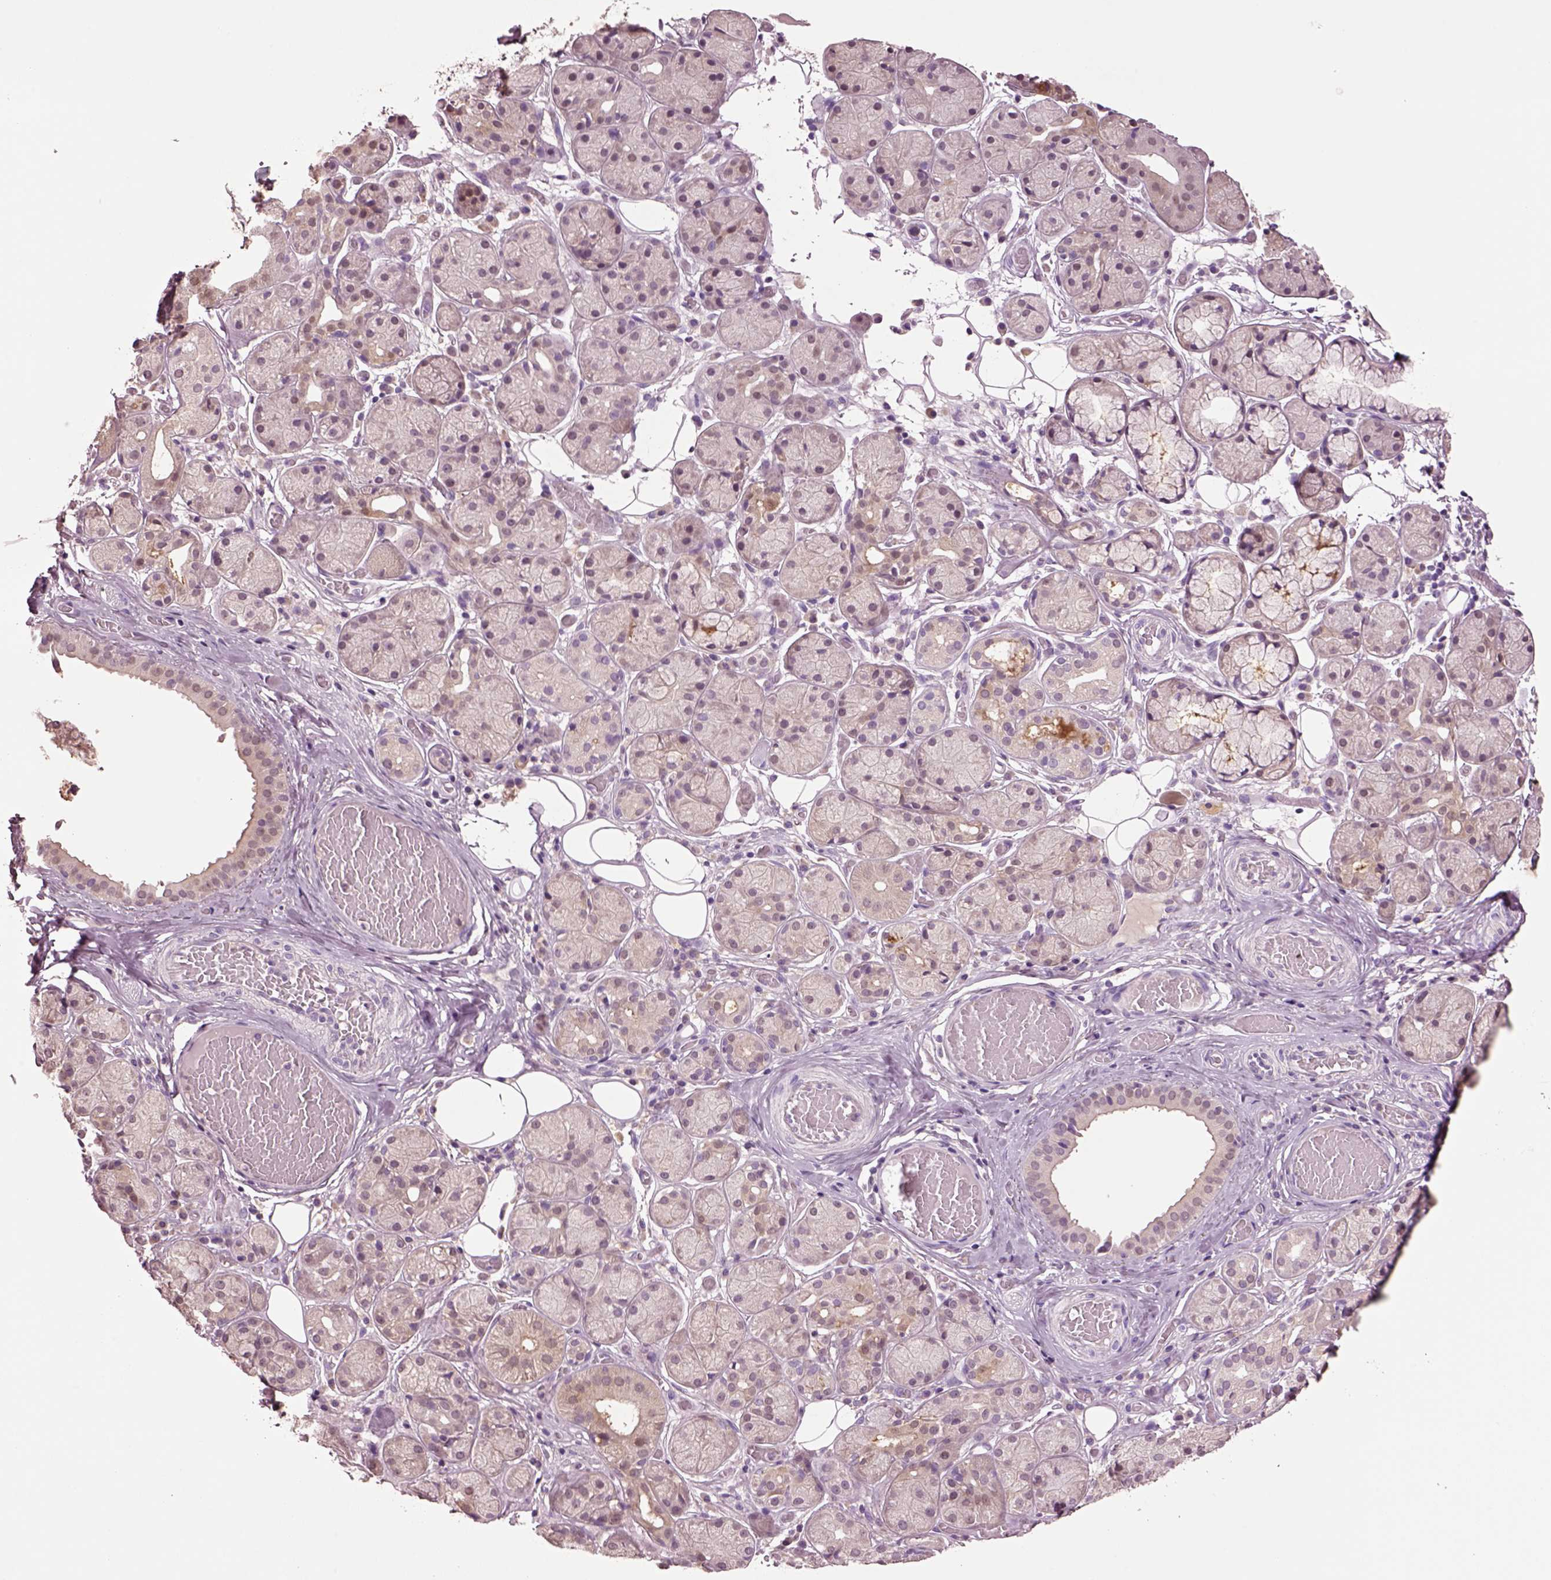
{"staining": {"intensity": "weak", "quantity": "<25%", "location": "cytoplasmic/membranous"}, "tissue": "salivary gland", "cell_type": "Glandular cells", "image_type": "normal", "snomed": [{"axis": "morphology", "description": "Normal tissue, NOS"}, {"axis": "topography", "description": "Salivary gland"}, {"axis": "topography", "description": "Peripheral nerve tissue"}], "caption": "Immunohistochemistry histopathology image of normal human salivary gland stained for a protein (brown), which demonstrates no expression in glandular cells.", "gene": "CLPSL1", "patient": {"sex": "male", "age": 71}}